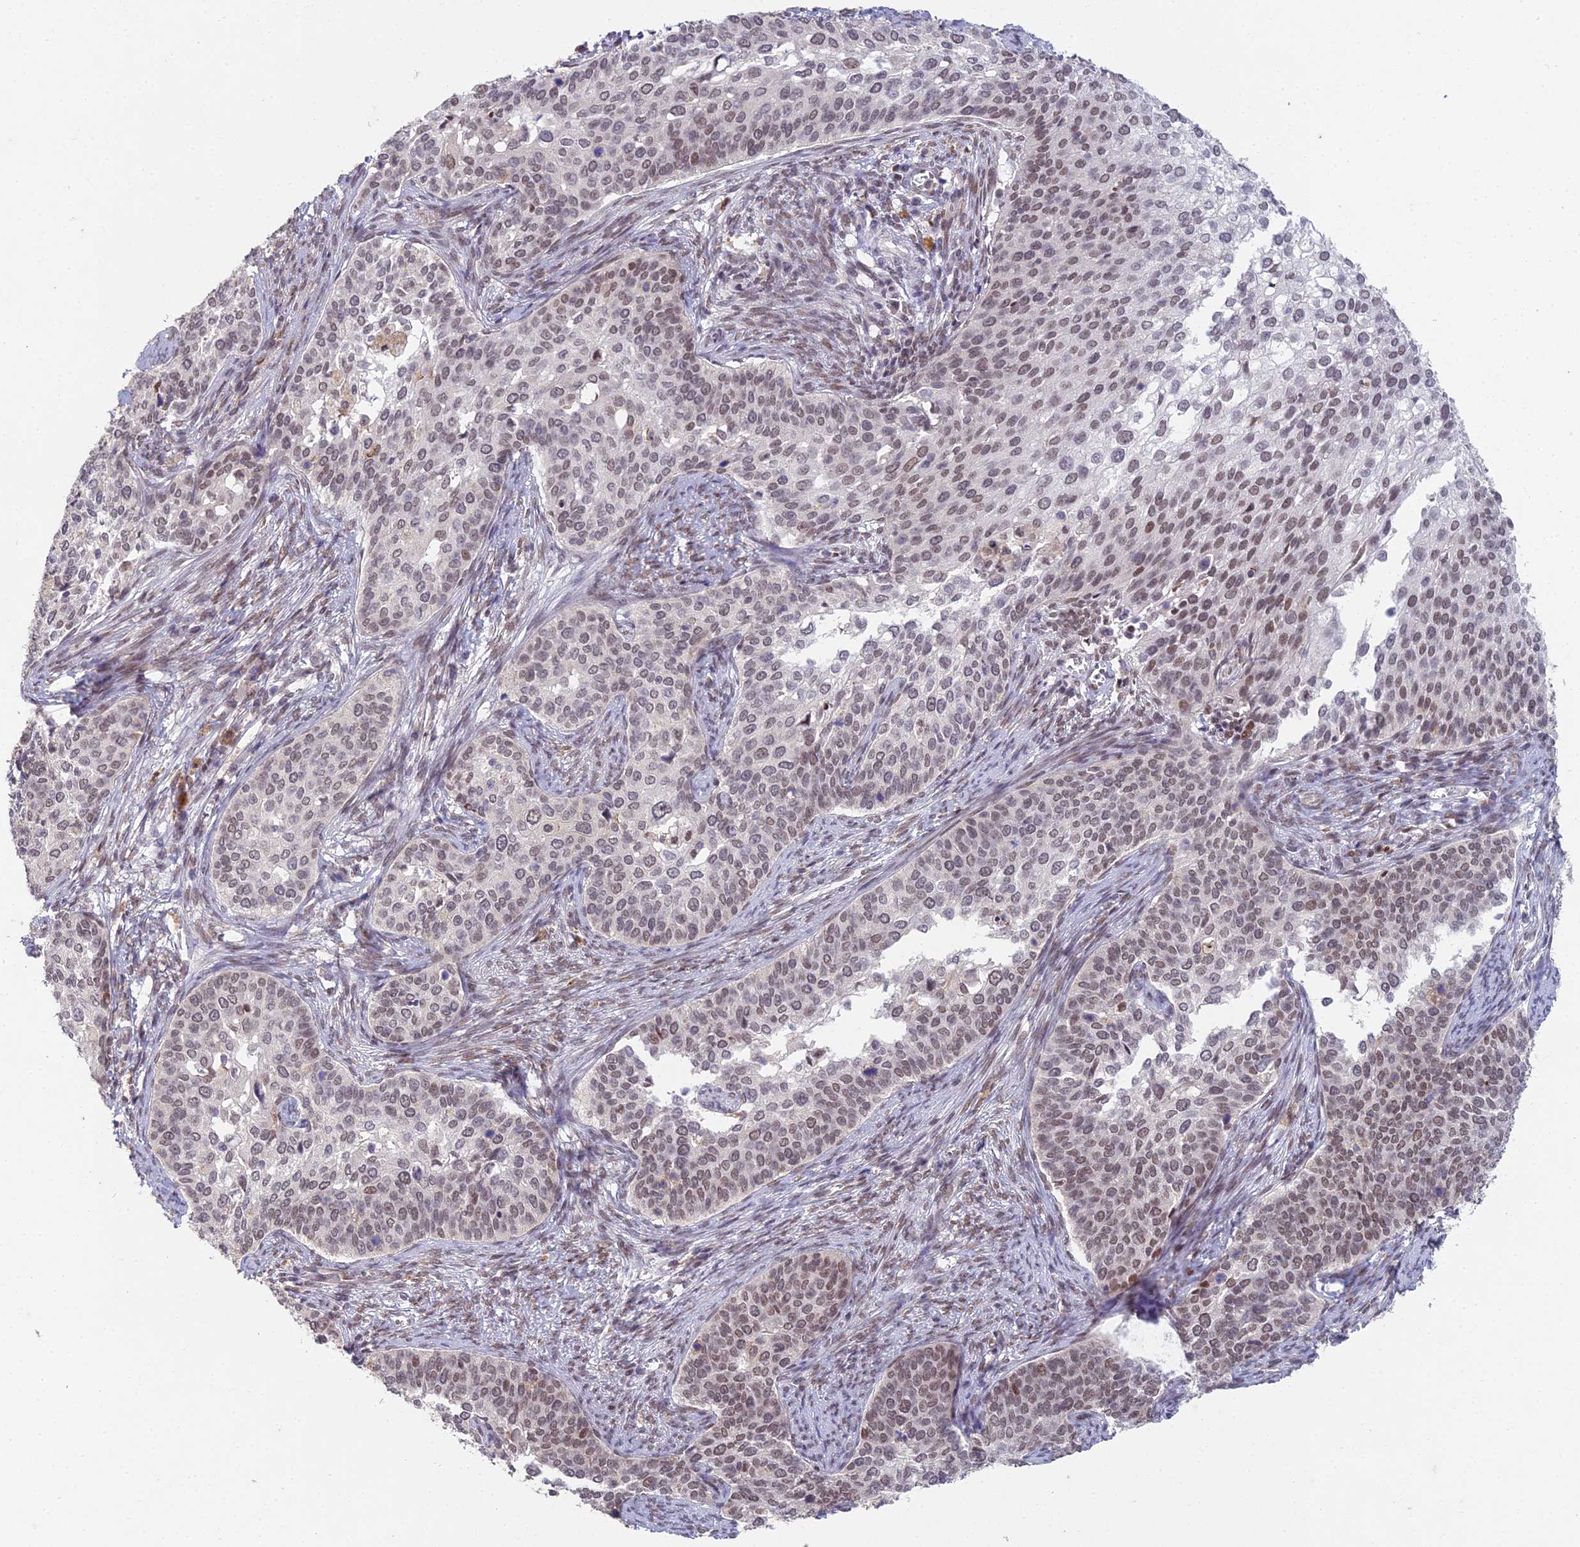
{"staining": {"intensity": "moderate", "quantity": ">75%", "location": "nuclear"}, "tissue": "cervical cancer", "cell_type": "Tumor cells", "image_type": "cancer", "snomed": [{"axis": "morphology", "description": "Squamous cell carcinoma, NOS"}, {"axis": "topography", "description": "Cervix"}], "caption": "Cervical cancer (squamous cell carcinoma) stained with immunohistochemistry (IHC) displays moderate nuclear expression in about >75% of tumor cells. The protein is stained brown, and the nuclei are stained in blue (DAB (3,3'-diaminobenzidine) IHC with brightfield microscopy, high magnification).", "gene": "ABHD17A", "patient": {"sex": "female", "age": 44}}